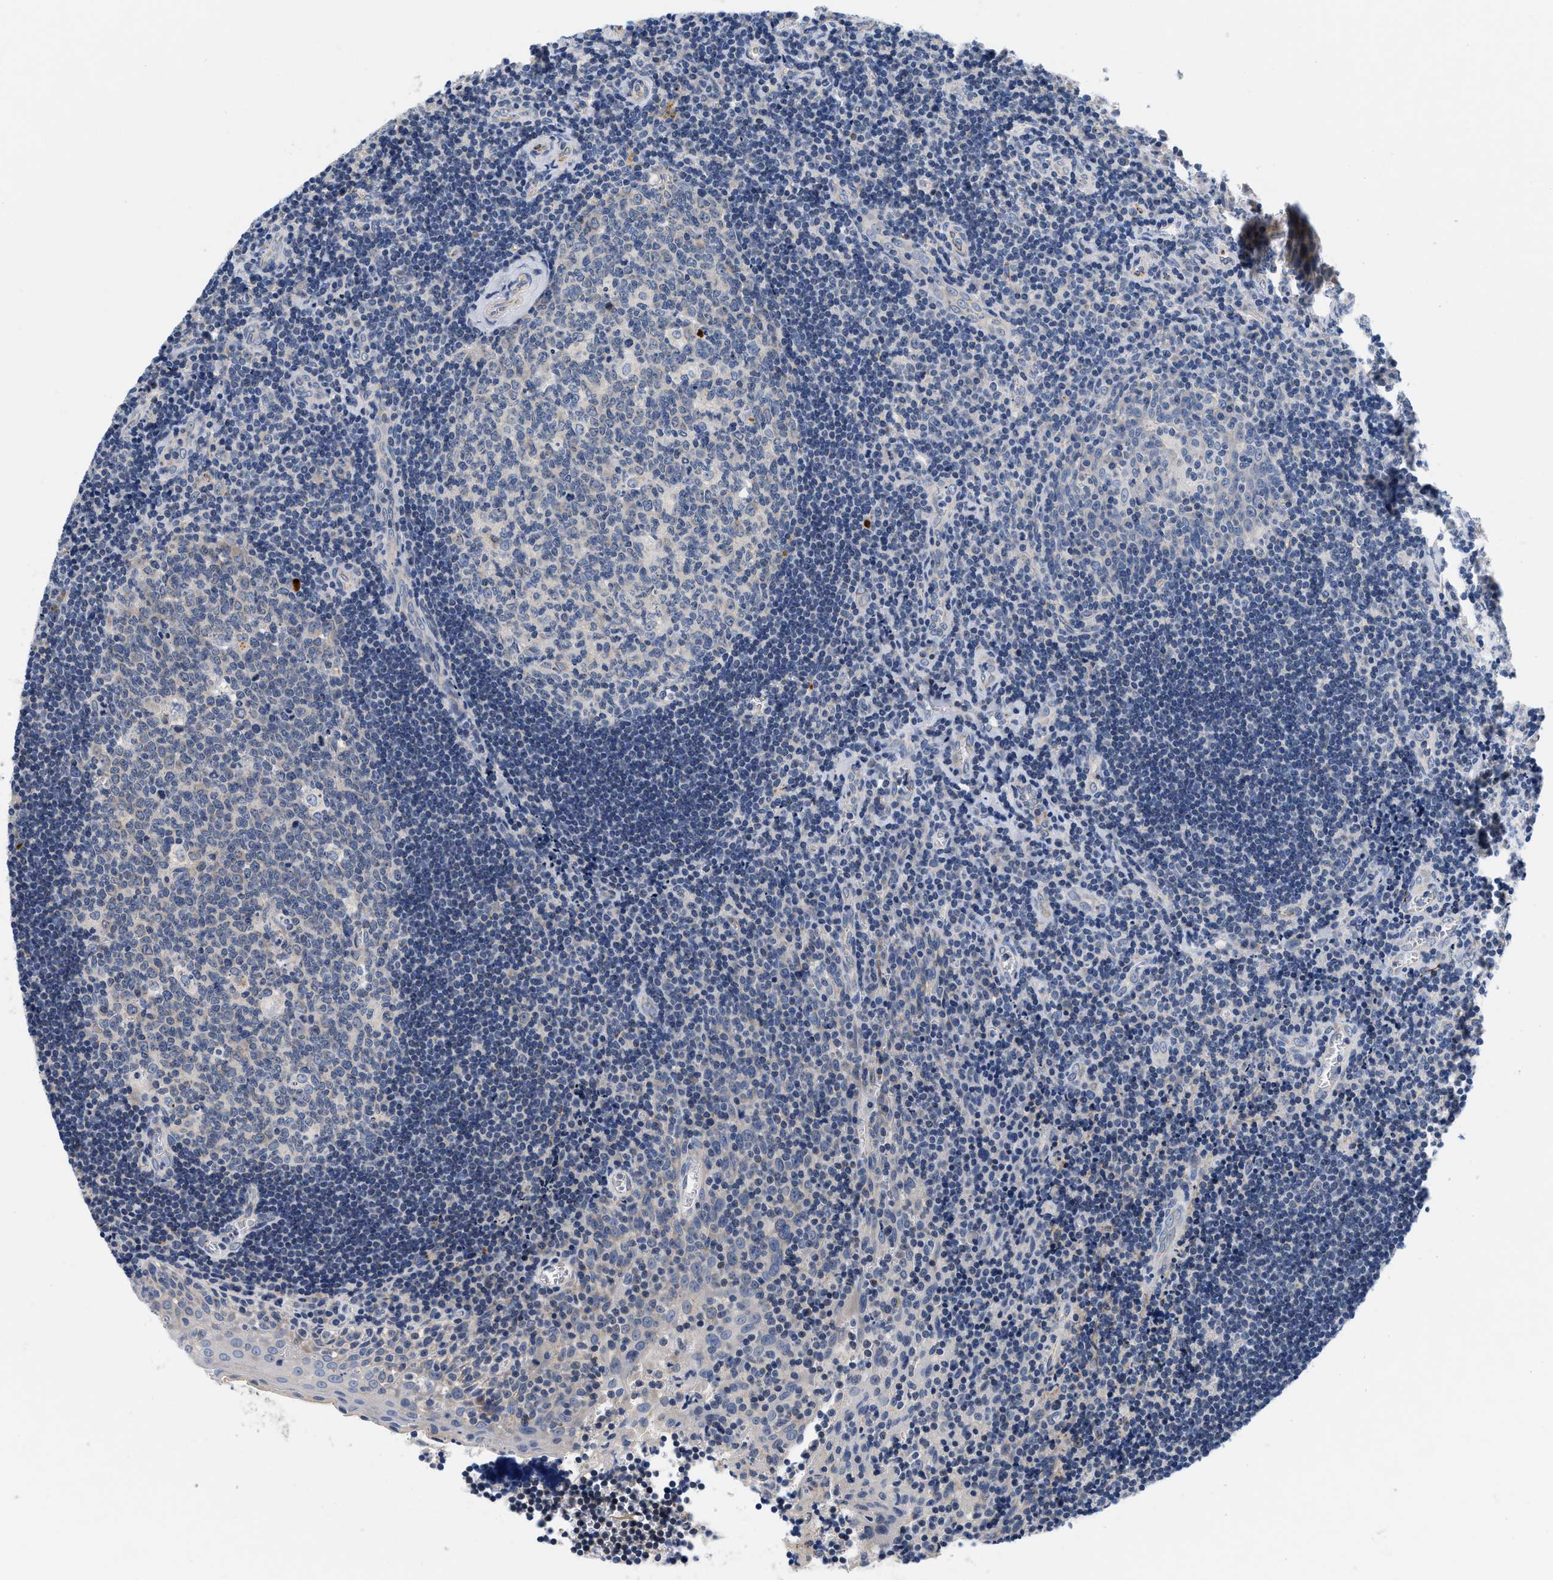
{"staining": {"intensity": "negative", "quantity": "none", "location": "none"}, "tissue": "tonsil", "cell_type": "Germinal center cells", "image_type": "normal", "snomed": [{"axis": "morphology", "description": "Normal tissue, NOS"}, {"axis": "morphology", "description": "Inflammation, NOS"}, {"axis": "topography", "description": "Tonsil"}], "caption": "Immunohistochemical staining of normal tonsil displays no significant staining in germinal center cells. The staining is performed using DAB (3,3'-diaminobenzidine) brown chromogen with nuclei counter-stained in using hematoxylin.", "gene": "PDP1", "patient": {"sex": "female", "age": 31}}